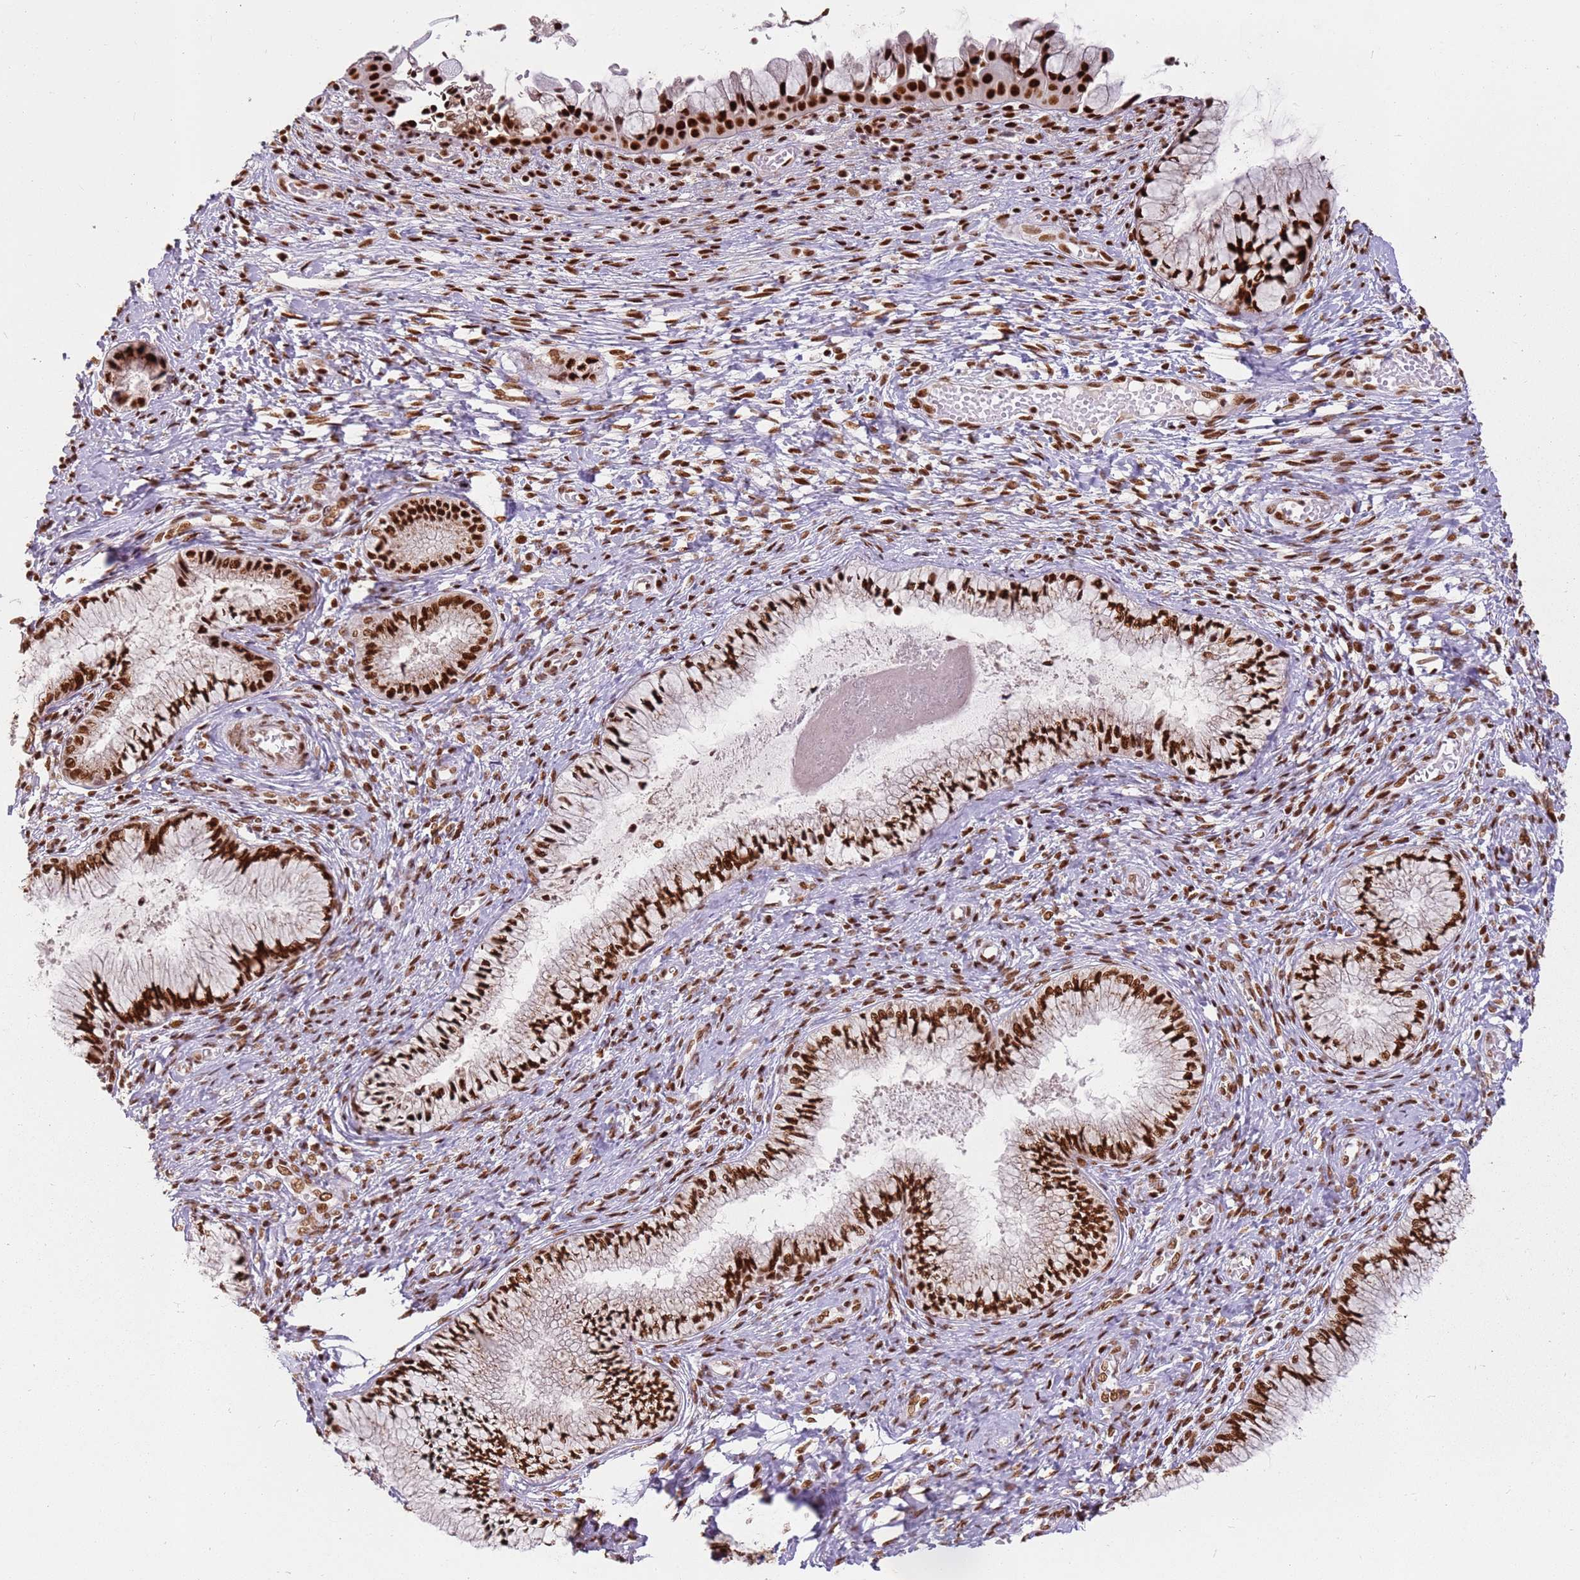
{"staining": {"intensity": "strong", "quantity": ">75%", "location": "nuclear"}, "tissue": "cervix", "cell_type": "Glandular cells", "image_type": "normal", "snomed": [{"axis": "morphology", "description": "Normal tissue, NOS"}, {"axis": "topography", "description": "Cervix"}], "caption": "High-magnification brightfield microscopy of benign cervix stained with DAB (brown) and counterstained with hematoxylin (blue). glandular cells exhibit strong nuclear positivity is present in about>75% of cells. Ihc stains the protein in brown and the nuclei are stained blue.", "gene": "TENT4A", "patient": {"sex": "female", "age": 42}}